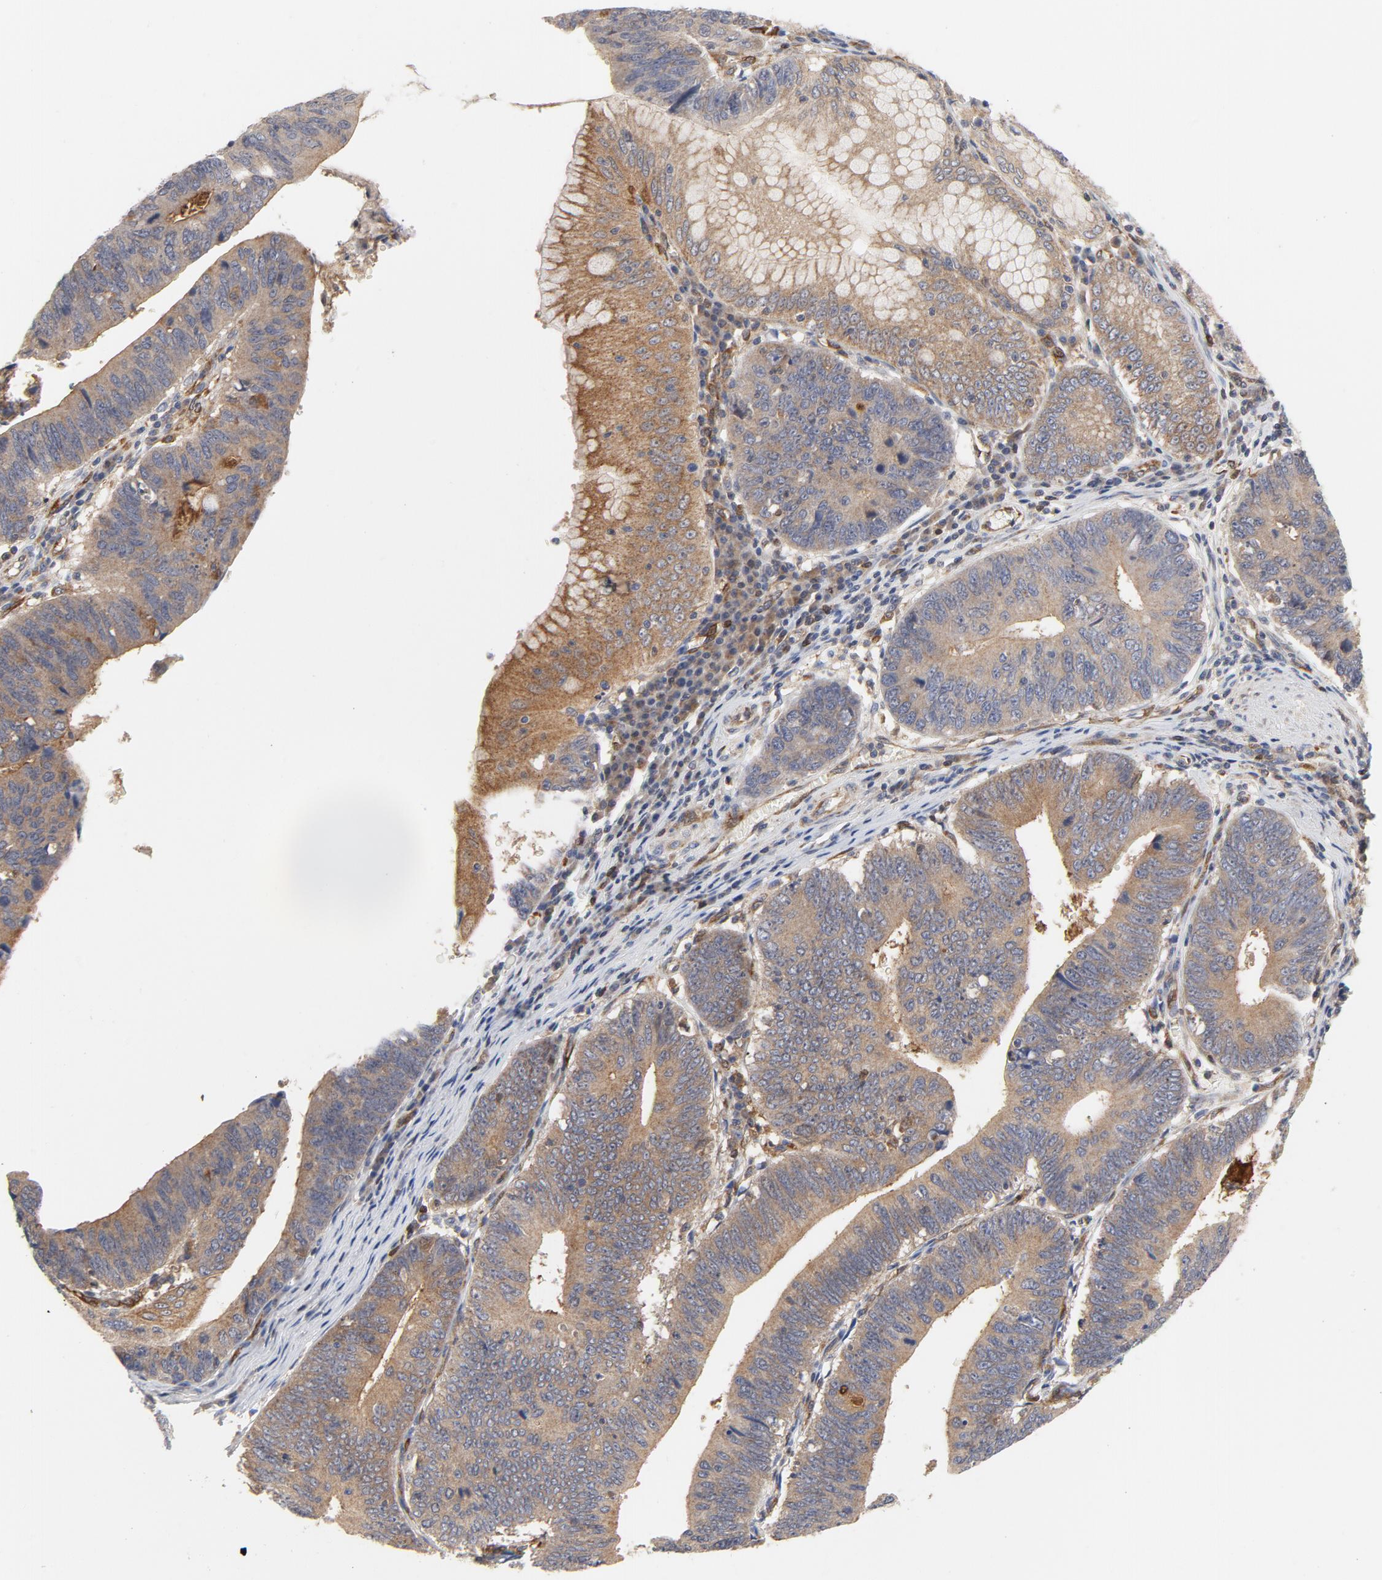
{"staining": {"intensity": "moderate", "quantity": ">75%", "location": "cytoplasmic/membranous"}, "tissue": "stomach cancer", "cell_type": "Tumor cells", "image_type": "cancer", "snomed": [{"axis": "morphology", "description": "Adenocarcinoma, NOS"}, {"axis": "topography", "description": "Stomach"}], "caption": "Protein expression analysis of adenocarcinoma (stomach) exhibits moderate cytoplasmic/membranous expression in approximately >75% of tumor cells. The staining is performed using DAB (3,3'-diaminobenzidine) brown chromogen to label protein expression. The nuclei are counter-stained blue using hematoxylin.", "gene": "RAPGEF4", "patient": {"sex": "male", "age": 59}}